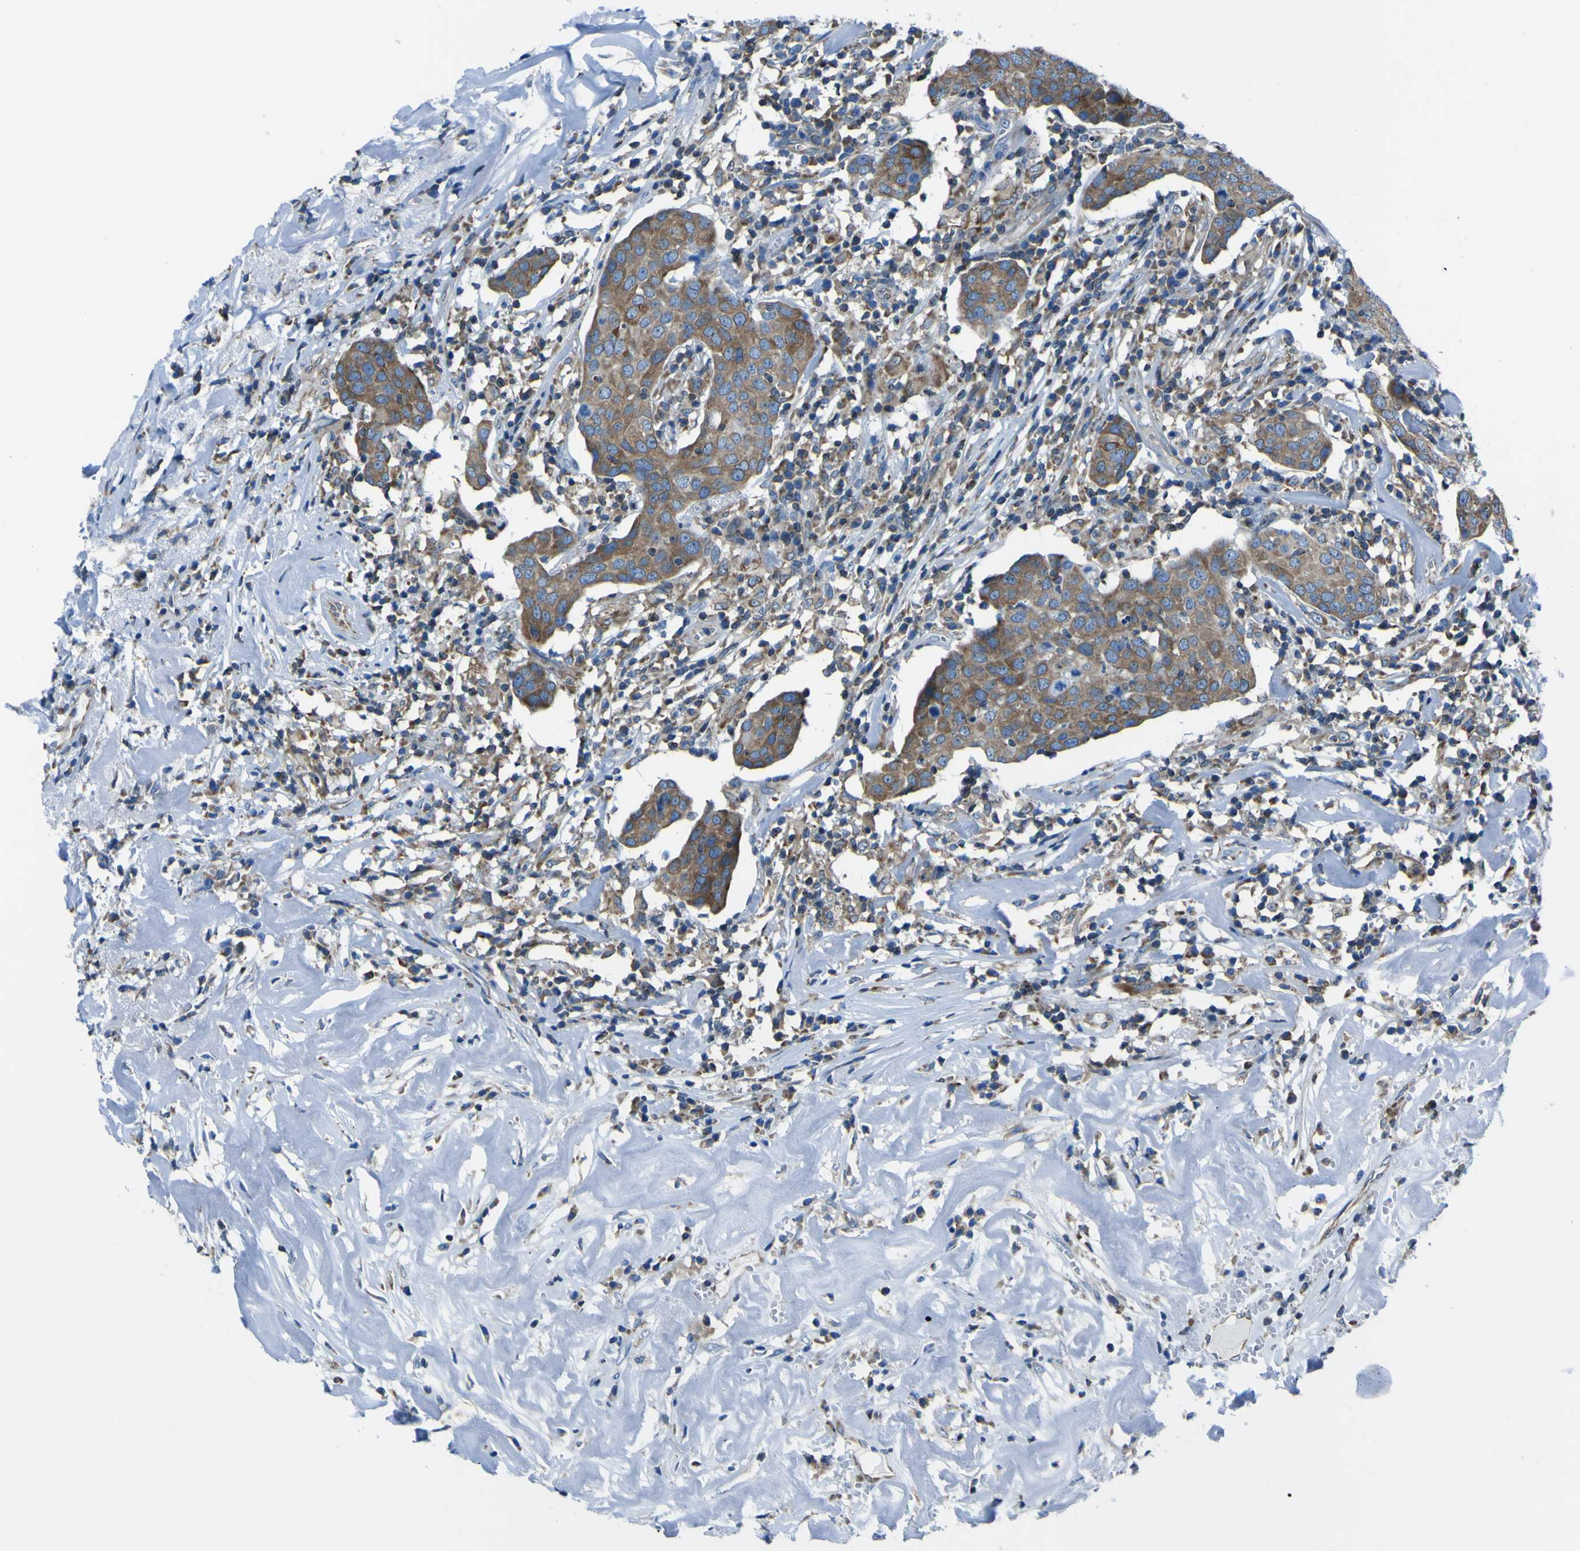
{"staining": {"intensity": "moderate", "quantity": ">75%", "location": "cytoplasmic/membranous"}, "tissue": "head and neck cancer", "cell_type": "Tumor cells", "image_type": "cancer", "snomed": [{"axis": "morphology", "description": "Adenocarcinoma, NOS"}, {"axis": "topography", "description": "Salivary gland"}, {"axis": "topography", "description": "Head-Neck"}], "caption": "Adenocarcinoma (head and neck) was stained to show a protein in brown. There is medium levels of moderate cytoplasmic/membranous positivity in approximately >75% of tumor cells. (brown staining indicates protein expression, while blue staining denotes nuclei).", "gene": "STIM1", "patient": {"sex": "female", "age": 65}}